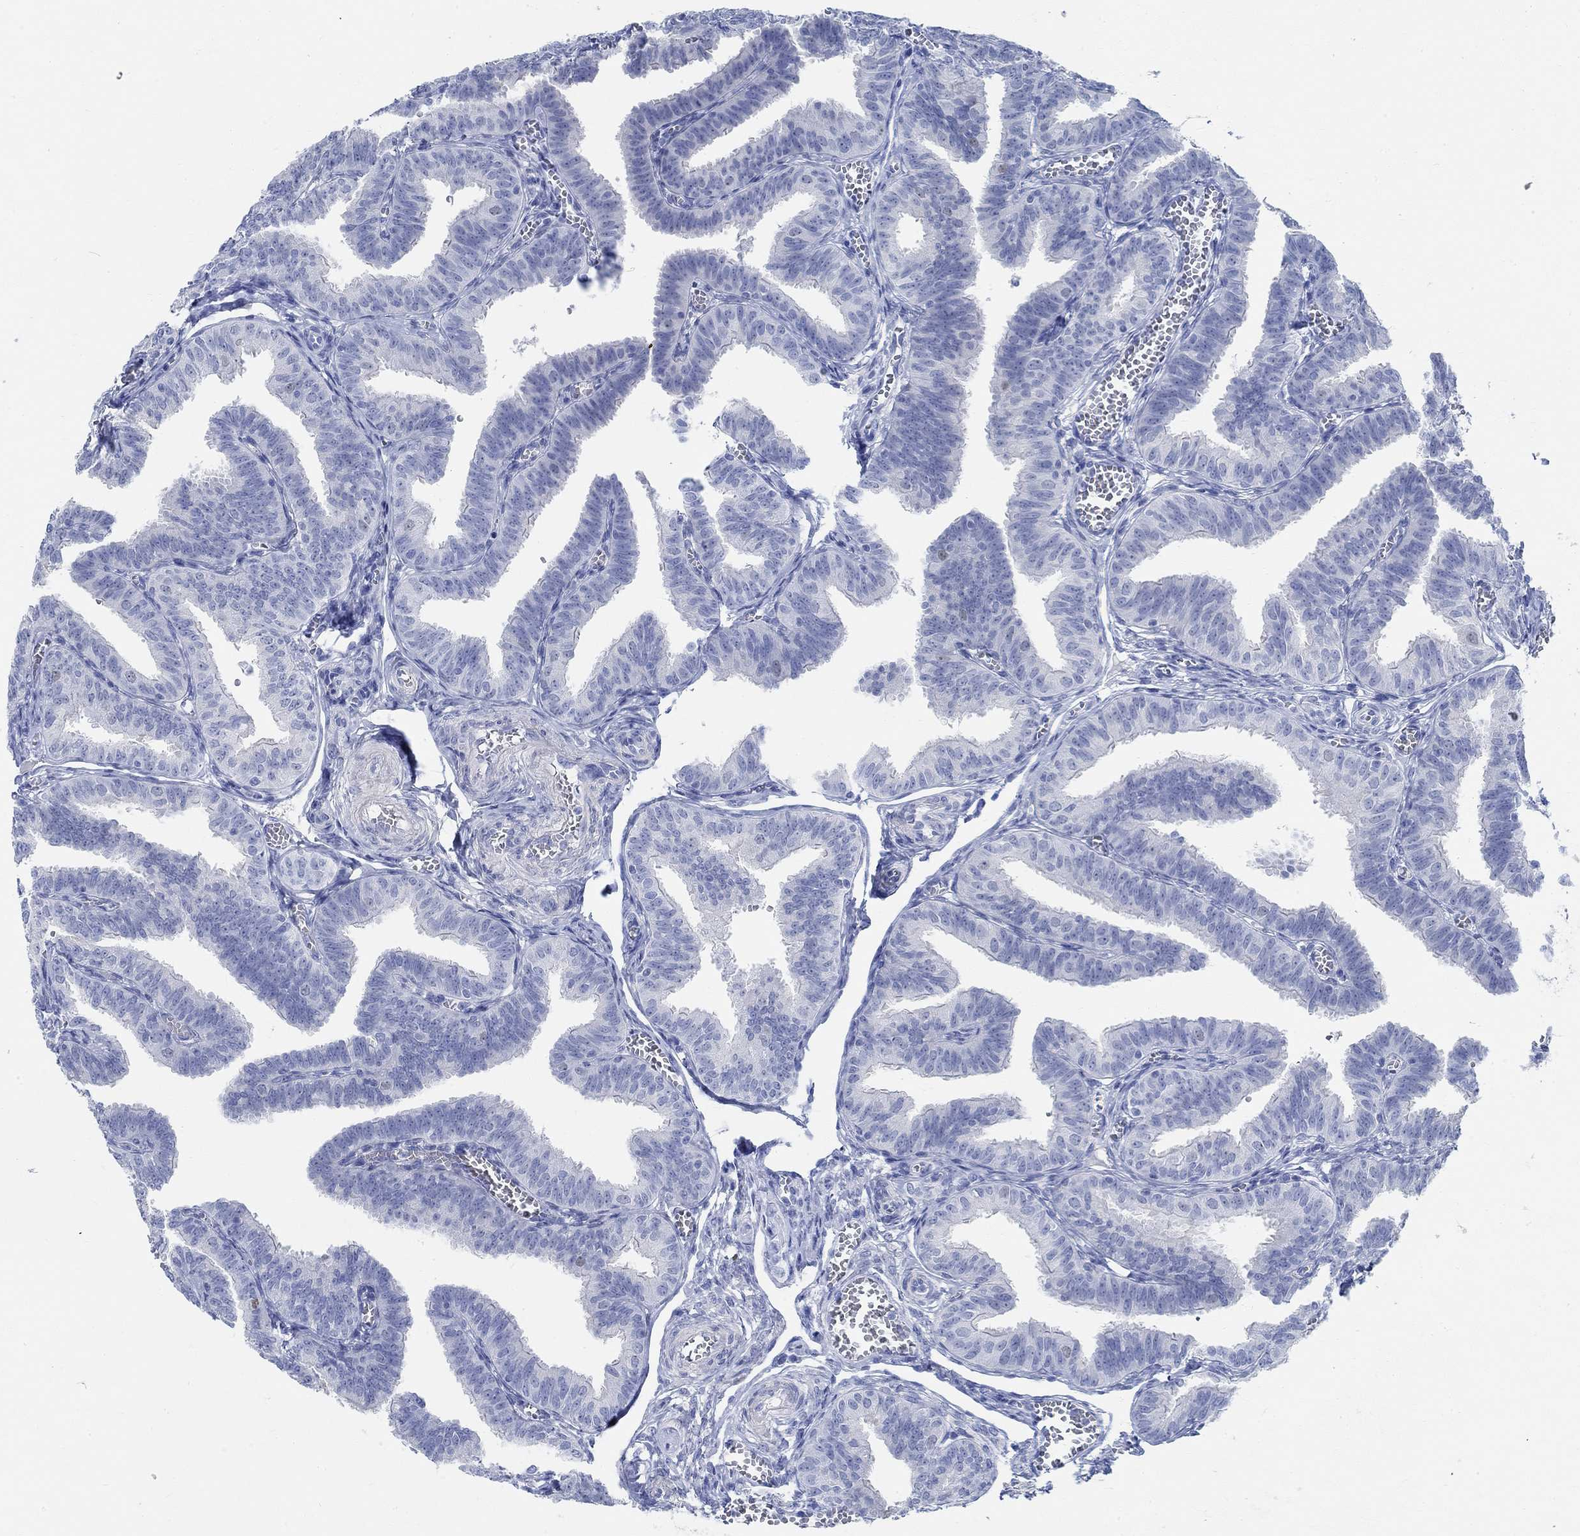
{"staining": {"intensity": "negative", "quantity": "none", "location": "none"}, "tissue": "fallopian tube", "cell_type": "Glandular cells", "image_type": "normal", "snomed": [{"axis": "morphology", "description": "Normal tissue, NOS"}, {"axis": "topography", "description": "Fallopian tube"}], "caption": "Immunohistochemical staining of normal fallopian tube demonstrates no significant positivity in glandular cells. (Stains: DAB immunohistochemistry (IHC) with hematoxylin counter stain, Microscopy: brightfield microscopy at high magnification).", "gene": "RBM20", "patient": {"sex": "female", "age": 25}}